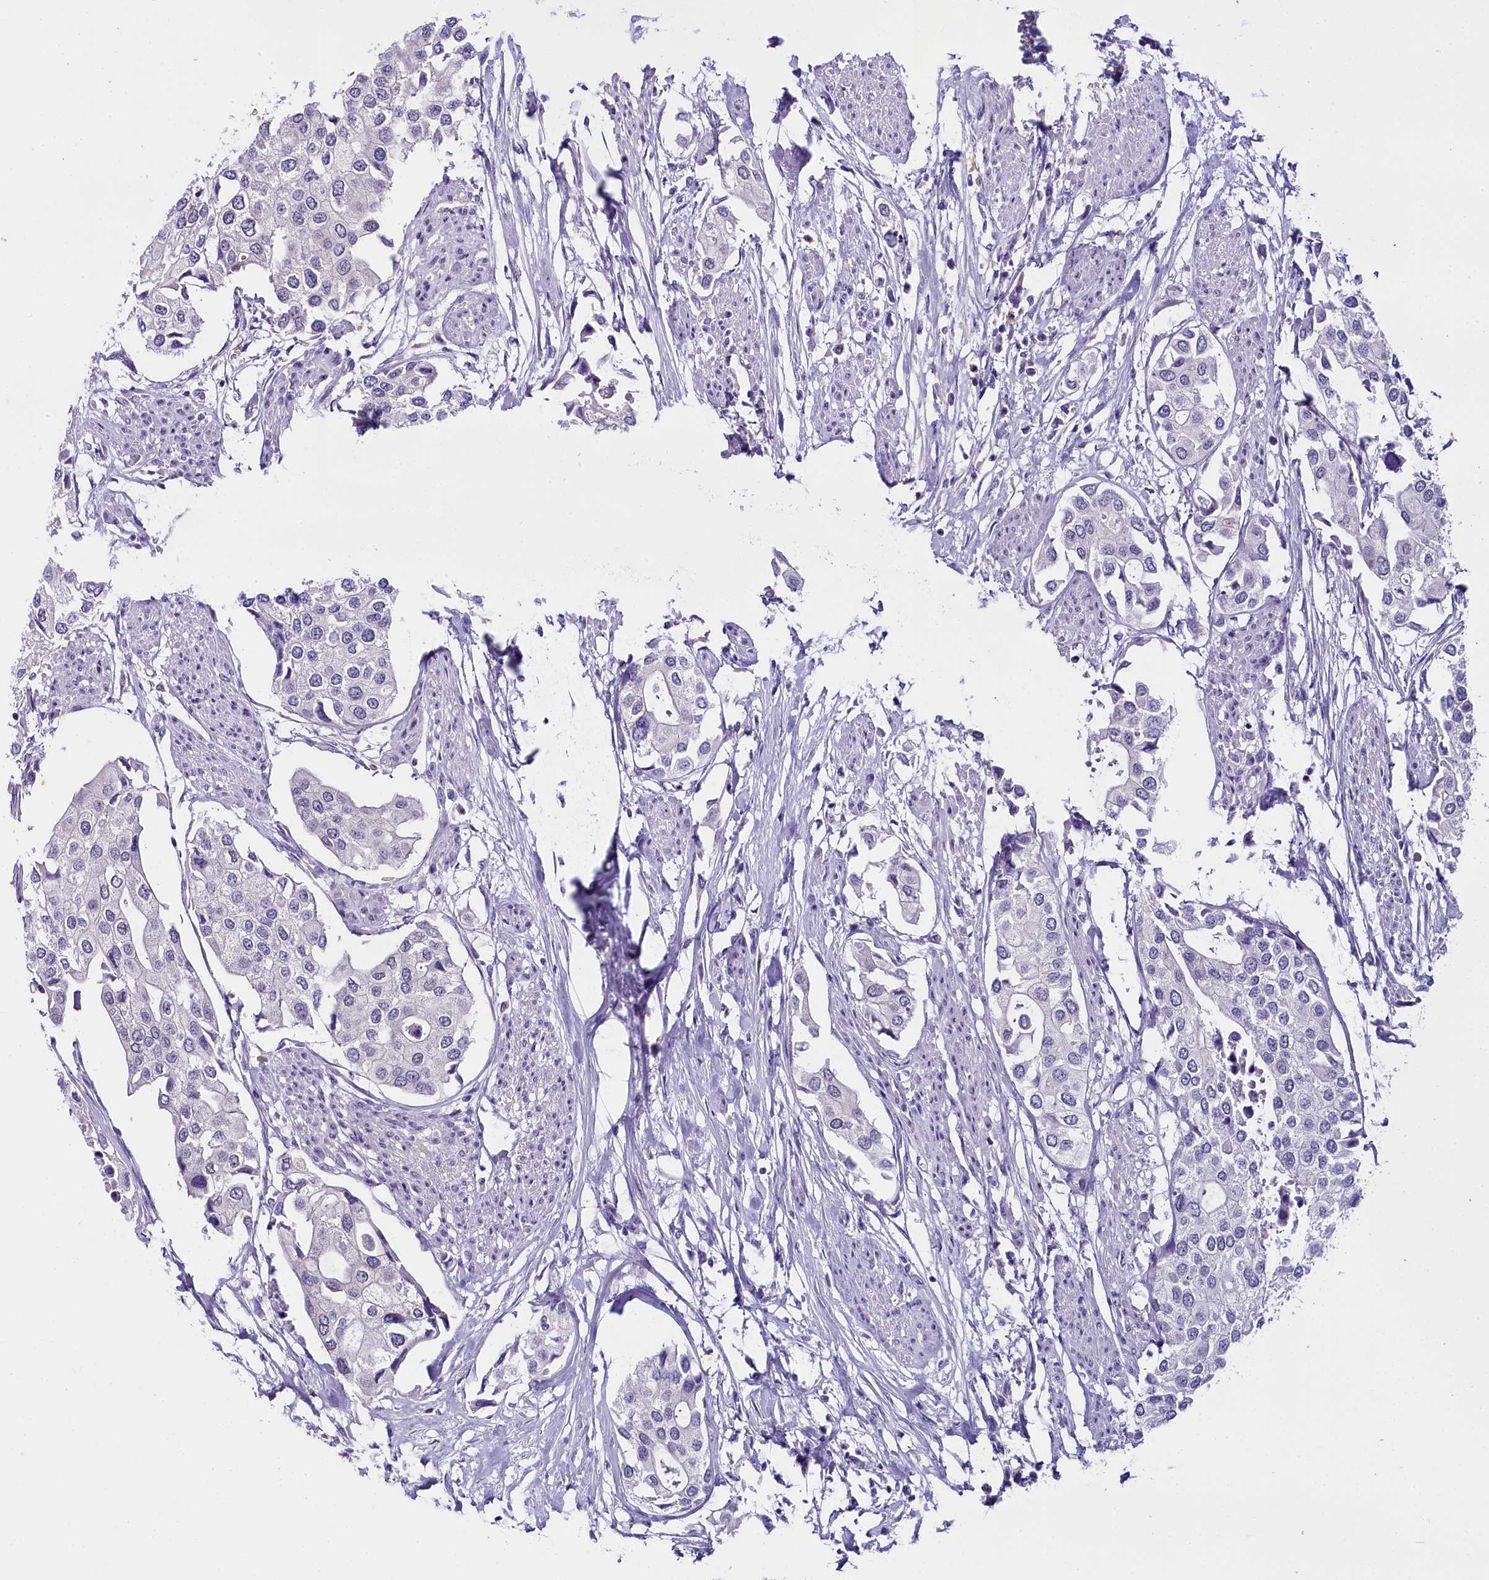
{"staining": {"intensity": "negative", "quantity": "none", "location": "none"}, "tissue": "urothelial cancer", "cell_type": "Tumor cells", "image_type": "cancer", "snomed": [{"axis": "morphology", "description": "Urothelial carcinoma, High grade"}, {"axis": "topography", "description": "Urinary bladder"}], "caption": "DAB immunohistochemical staining of urothelial cancer shows no significant positivity in tumor cells.", "gene": "OSGEP", "patient": {"sex": "male", "age": 64}}